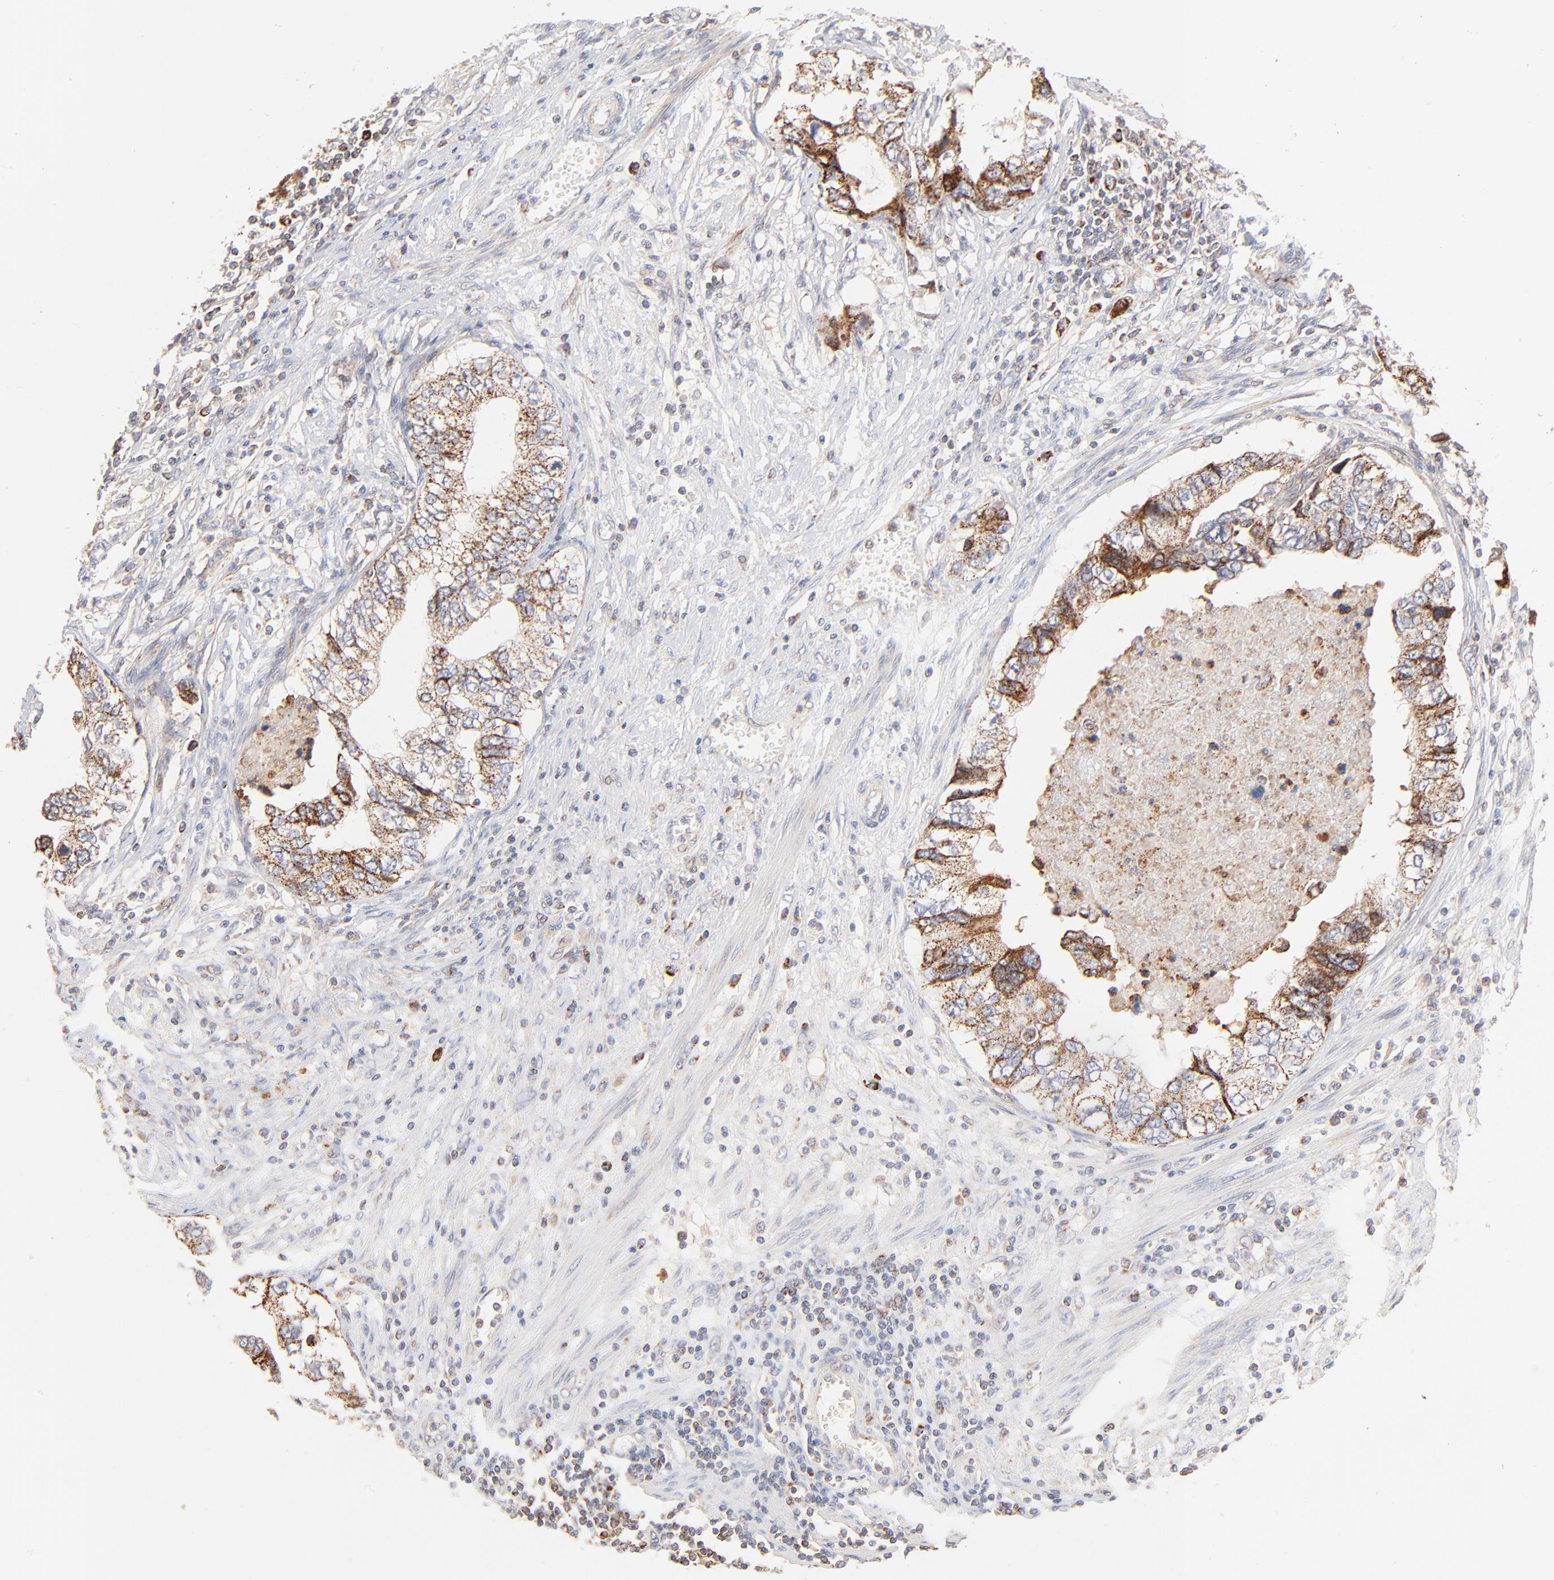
{"staining": {"intensity": "moderate", "quantity": ">75%", "location": "cytoplasmic/membranous"}, "tissue": "stomach cancer", "cell_type": "Tumor cells", "image_type": "cancer", "snomed": [{"axis": "morphology", "description": "Adenocarcinoma, NOS"}, {"axis": "topography", "description": "Pancreas"}, {"axis": "topography", "description": "Stomach, upper"}], "caption": "An IHC histopathology image of tumor tissue is shown. Protein staining in brown labels moderate cytoplasmic/membranous positivity in stomach cancer (adenocarcinoma) within tumor cells. Immunohistochemistry (ihc) stains the protein in brown and the nuclei are stained blue.", "gene": "CSPG4", "patient": {"sex": "male", "age": 77}}